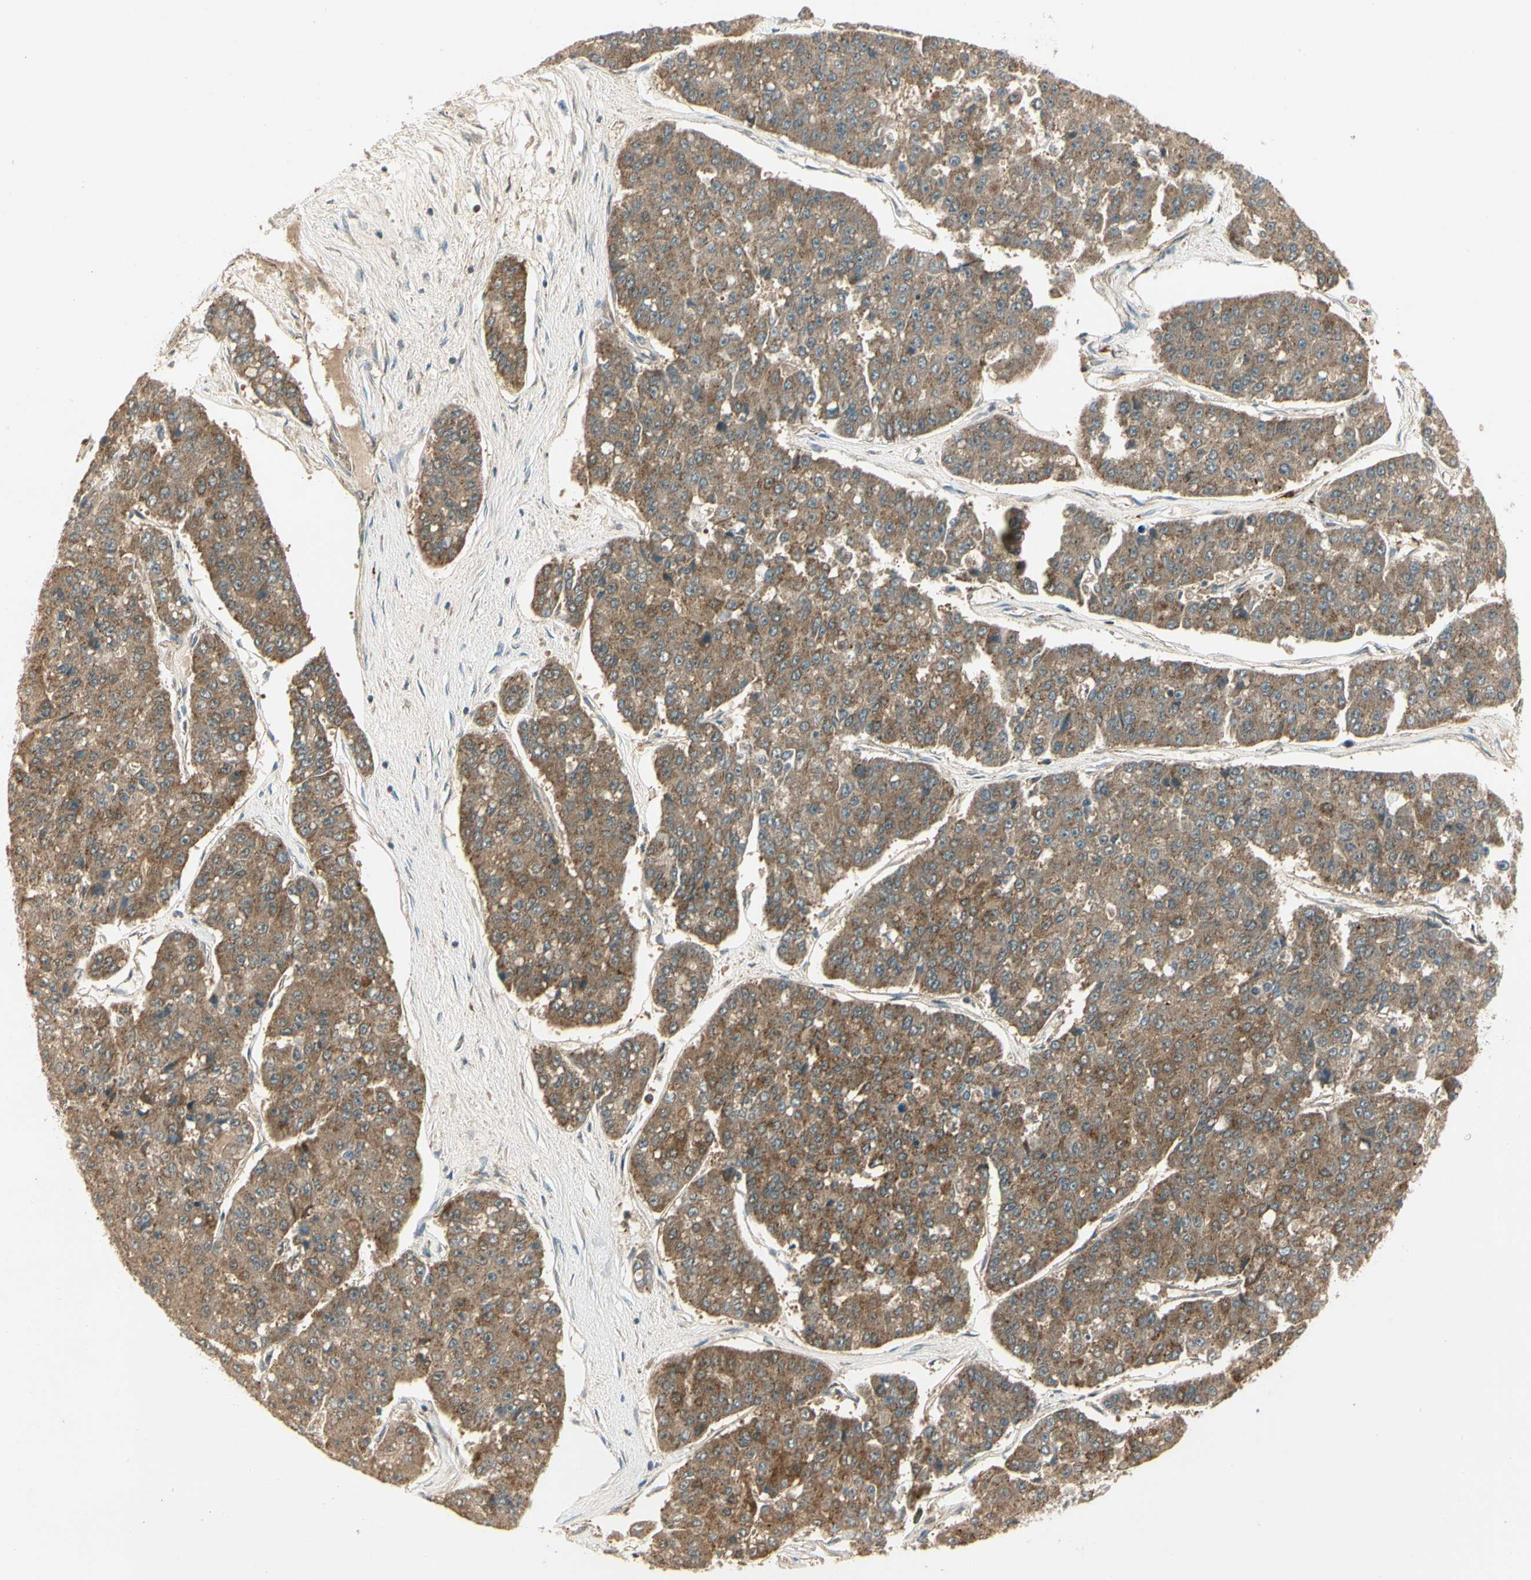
{"staining": {"intensity": "moderate", "quantity": ">75%", "location": "cytoplasmic/membranous"}, "tissue": "pancreatic cancer", "cell_type": "Tumor cells", "image_type": "cancer", "snomed": [{"axis": "morphology", "description": "Adenocarcinoma, NOS"}, {"axis": "topography", "description": "Pancreas"}], "caption": "This micrograph shows IHC staining of pancreatic cancer, with medium moderate cytoplasmic/membranous expression in approximately >75% of tumor cells.", "gene": "LTA4H", "patient": {"sex": "male", "age": 50}}